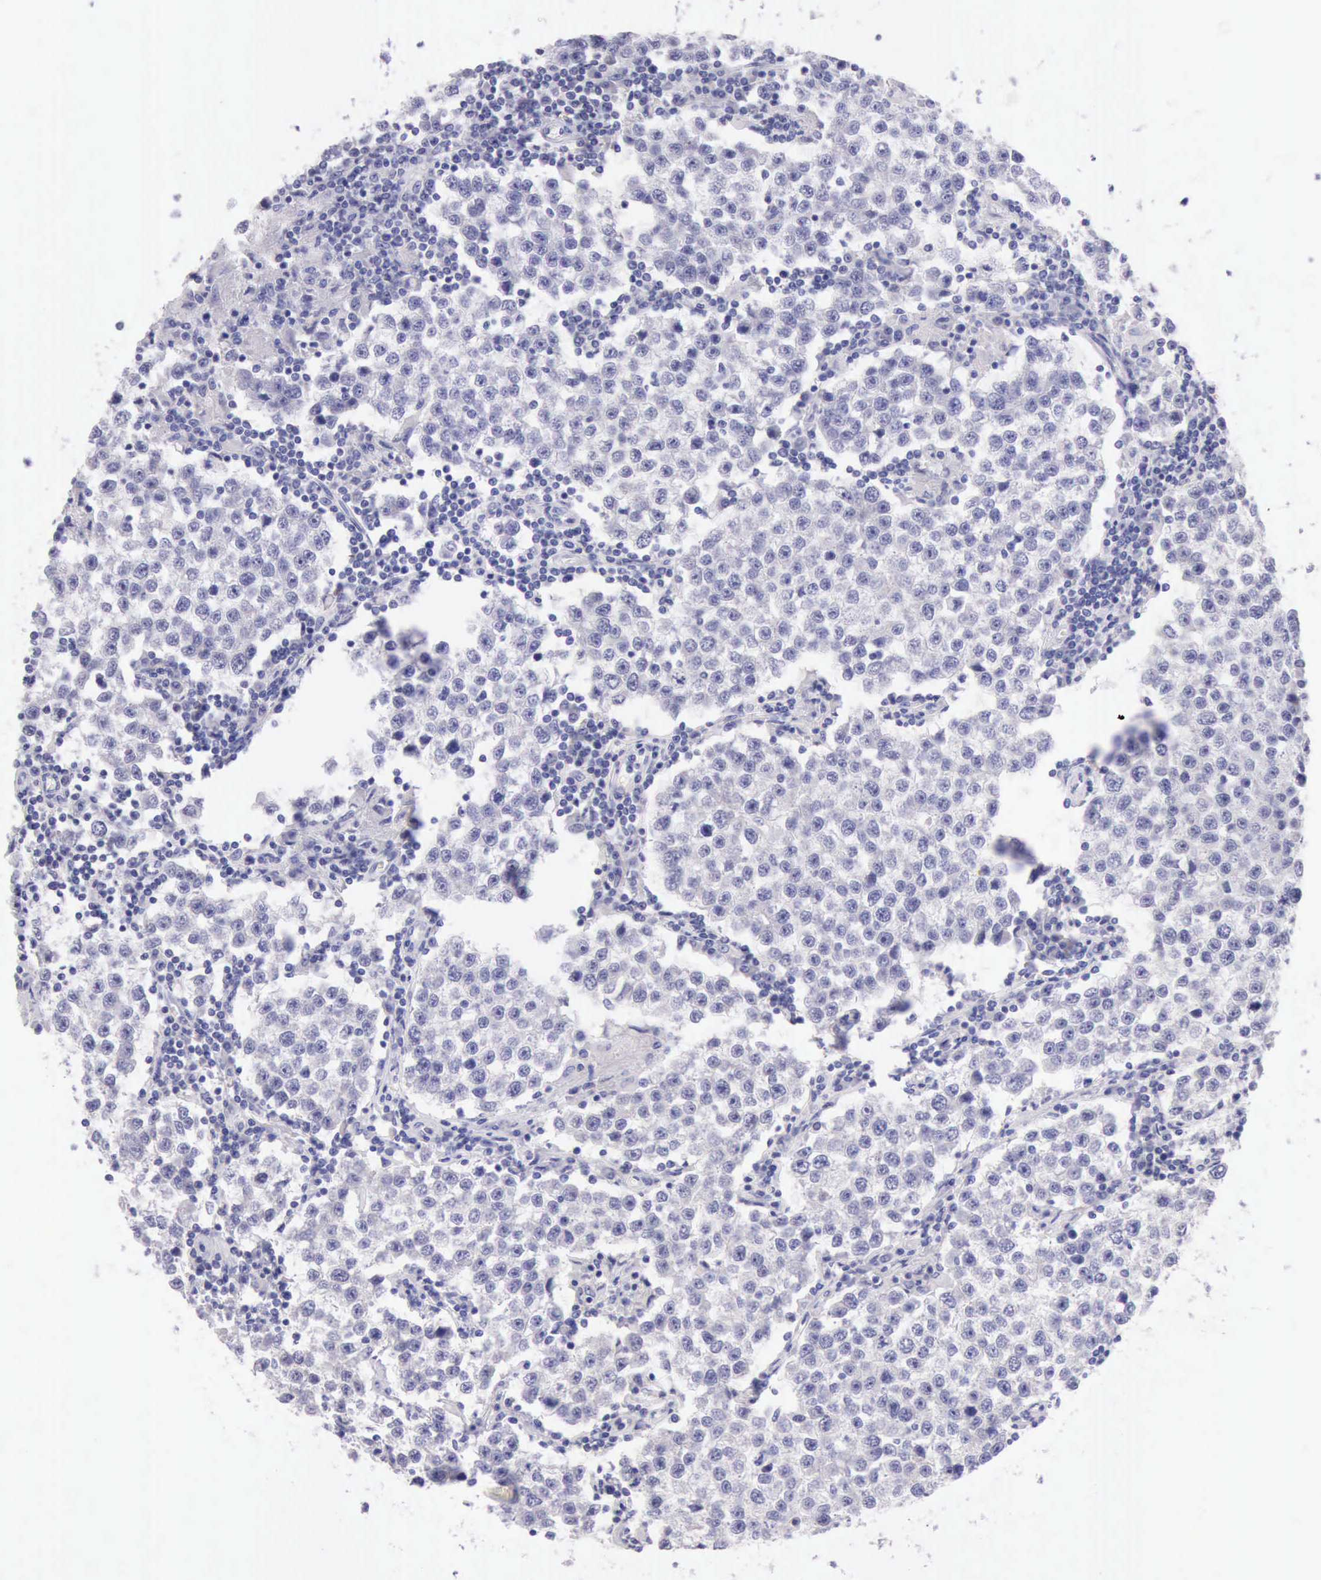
{"staining": {"intensity": "negative", "quantity": "none", "location": "none"}, "tissue": "testis cancer", "cell_type": "Tumor cells", "image_type": "cancer", "snomed": [{"axis": "morphology", "description": "Seminoma, NOS"}, {"axis": "topography", "description": "Testis"}], "caption": "Immunohistochemistry of seminoma (testis) exhibits no expression in tumor cells. The staining was performed using DAB (3,3'-diaminobenzidine) to visualize the protein expression in brown, while the nuclei were stained in blue with hematoxylin (Magnification: 20x).", "gene": "LRFN5", "patient": {"sex": "male", "age": 36}}